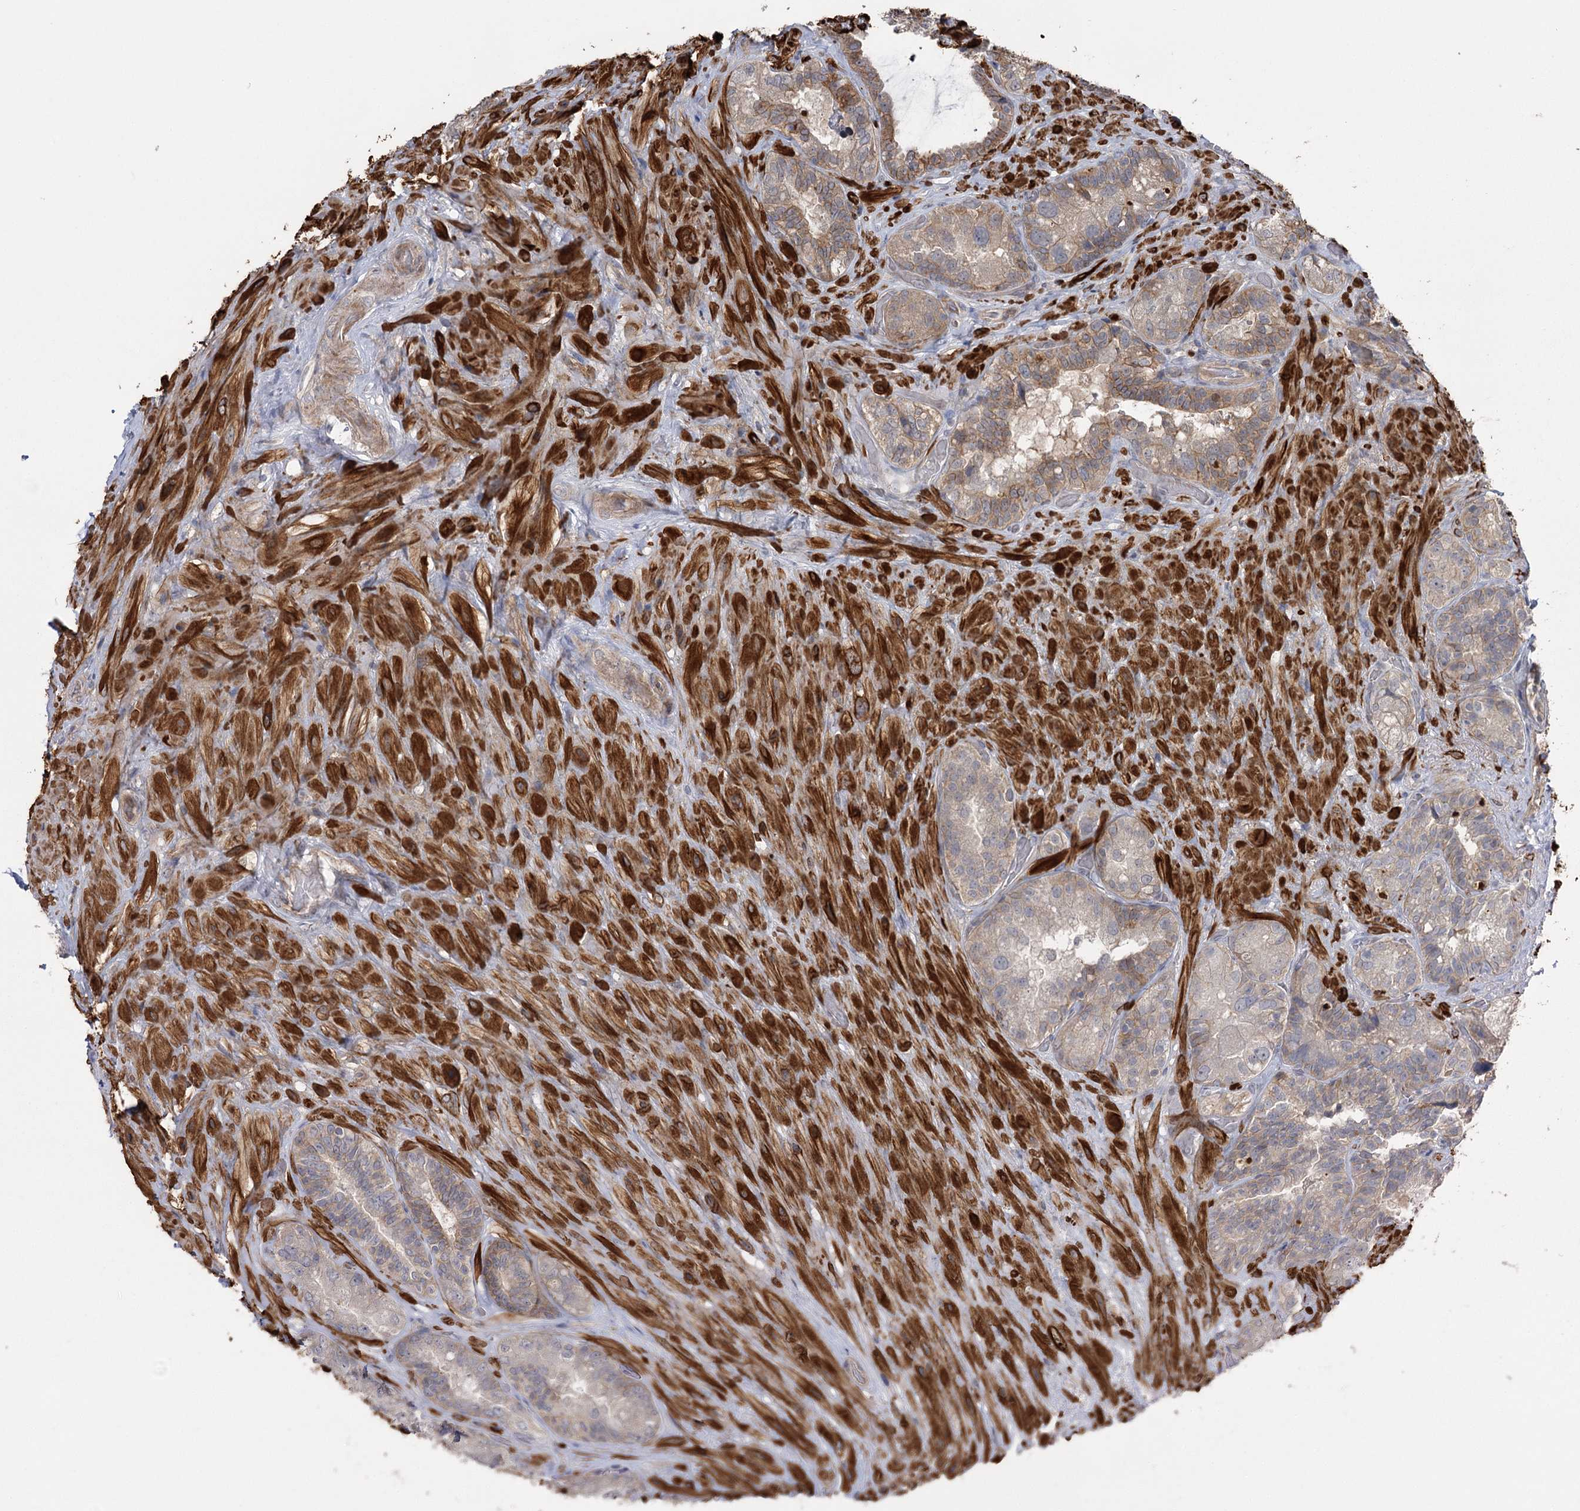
{"staining": {"intensity": "weak", "quantity": "25%-75%", "location": "cytoplasmic/membranous"}, "tissue": "seminal vesicle", "cell_type": "Glandular cells", "image_type": "normal", "snomed": [{"axis": "morphology", "description": "Normal tissue, NOS"}, {"axis": "topography", "description": "Prostate and seminal vesicle, NOS"}, {"axis": "topography", "description": "Prostate"}, {"axis": "topography", "description": "Seminal veicle"}], "caption": "Glandular cells display low levels of weak cytoplasmic/membranous expression in about 25%-75% of cells in benign human seminal vesicle.", "gene": "KCNN2", "patient": {"sex": "male", "age": 67}}